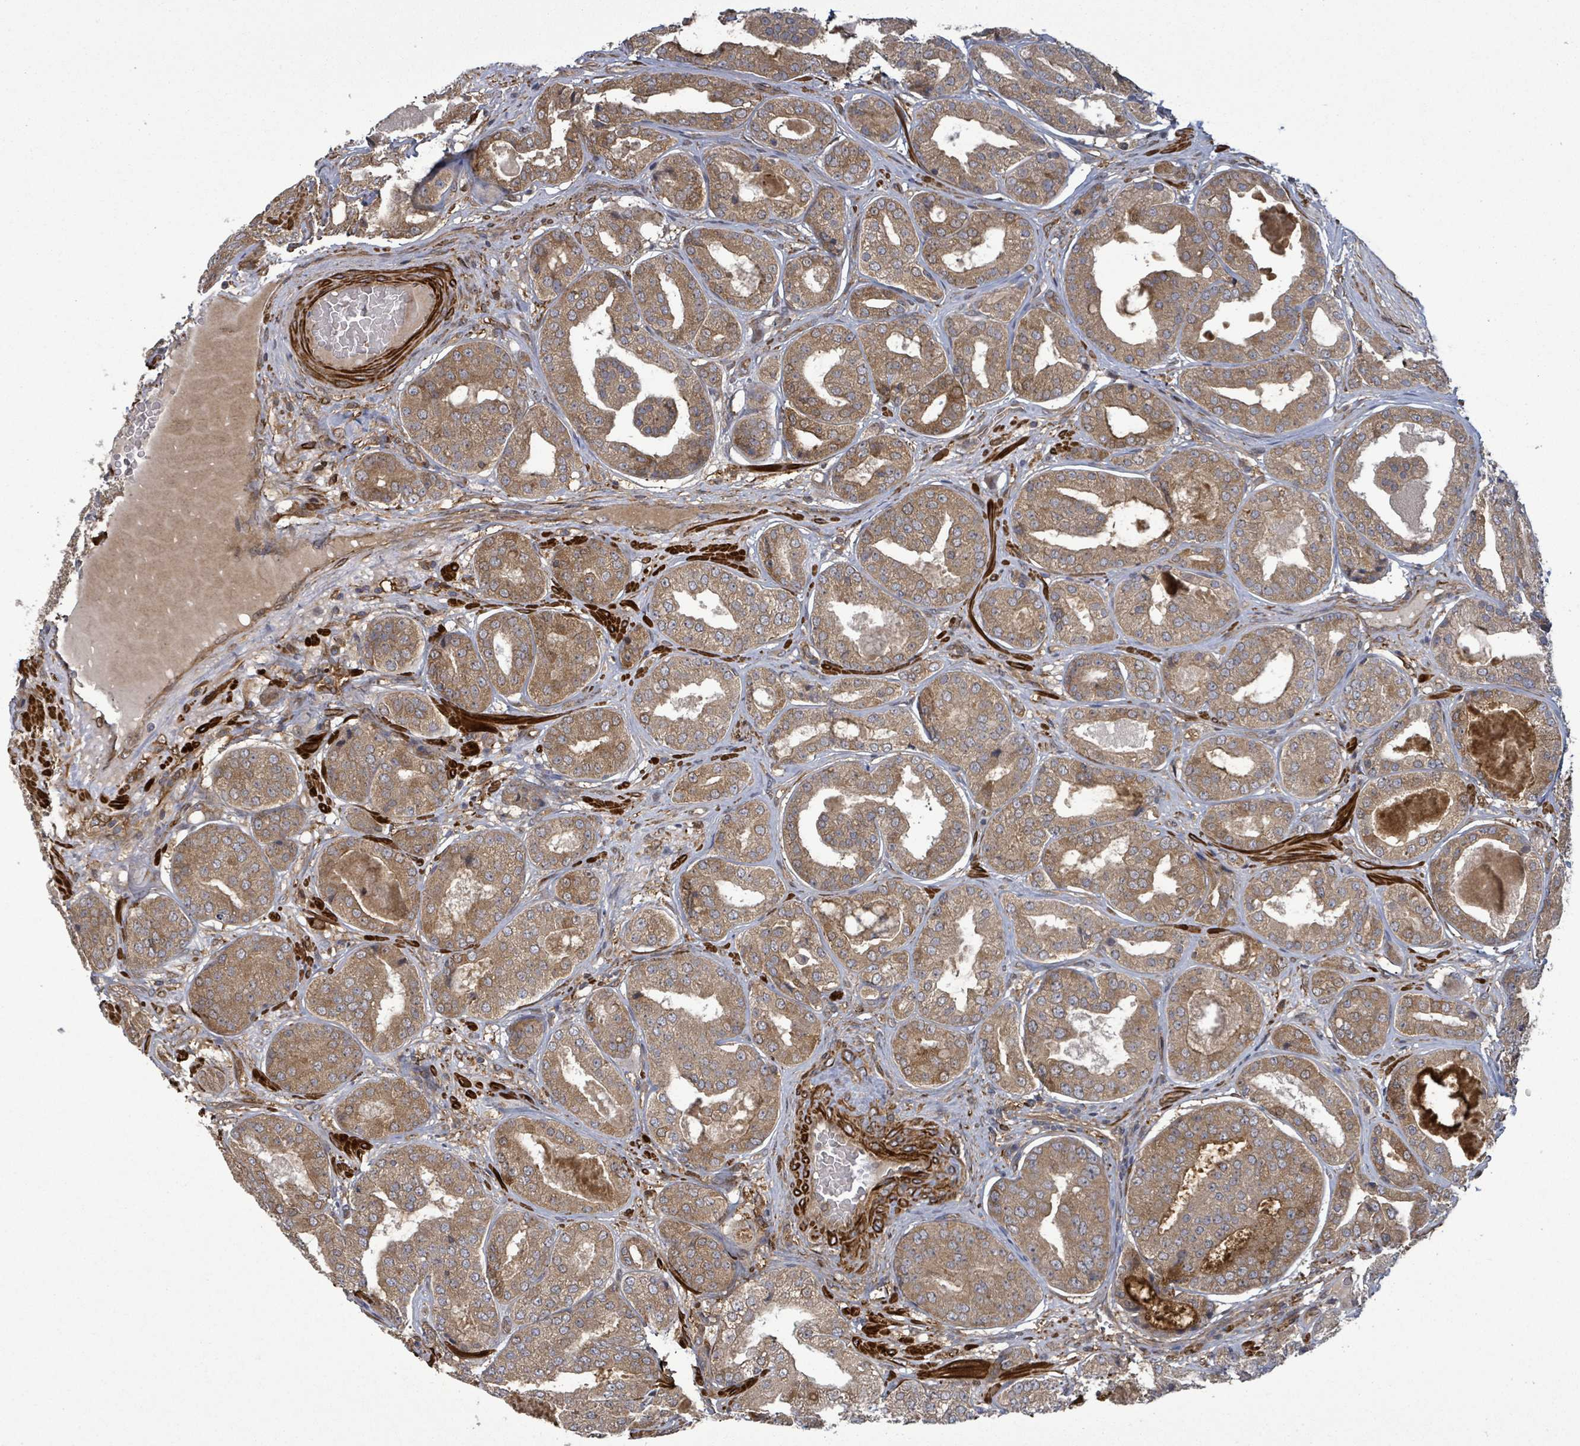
{"staining": {"intensity": "moderate", "quantity": "25%-75%", "location": "cytoplasmic/membranous"}, "tissue": "prostate cancer", "cell_type": "Tumor cells", "image_type": "cancer", "snomed": [{"axis": "morphology", "description": "Adenocarcinoma, High grade"}, {"axis": "topography", "description": "Prostate"}], "caption": "Immunohistochemical staining of human prostate cancer displays medium levels of moderate cytoplasmic/membranous protein expression in approximately 25%-75% of tumor cells. (DAB IHC, brown staining for protein, blue staining for nuclei).", "gene": "MAP3K6", "patient": {"sex": "male", "age": 63}}